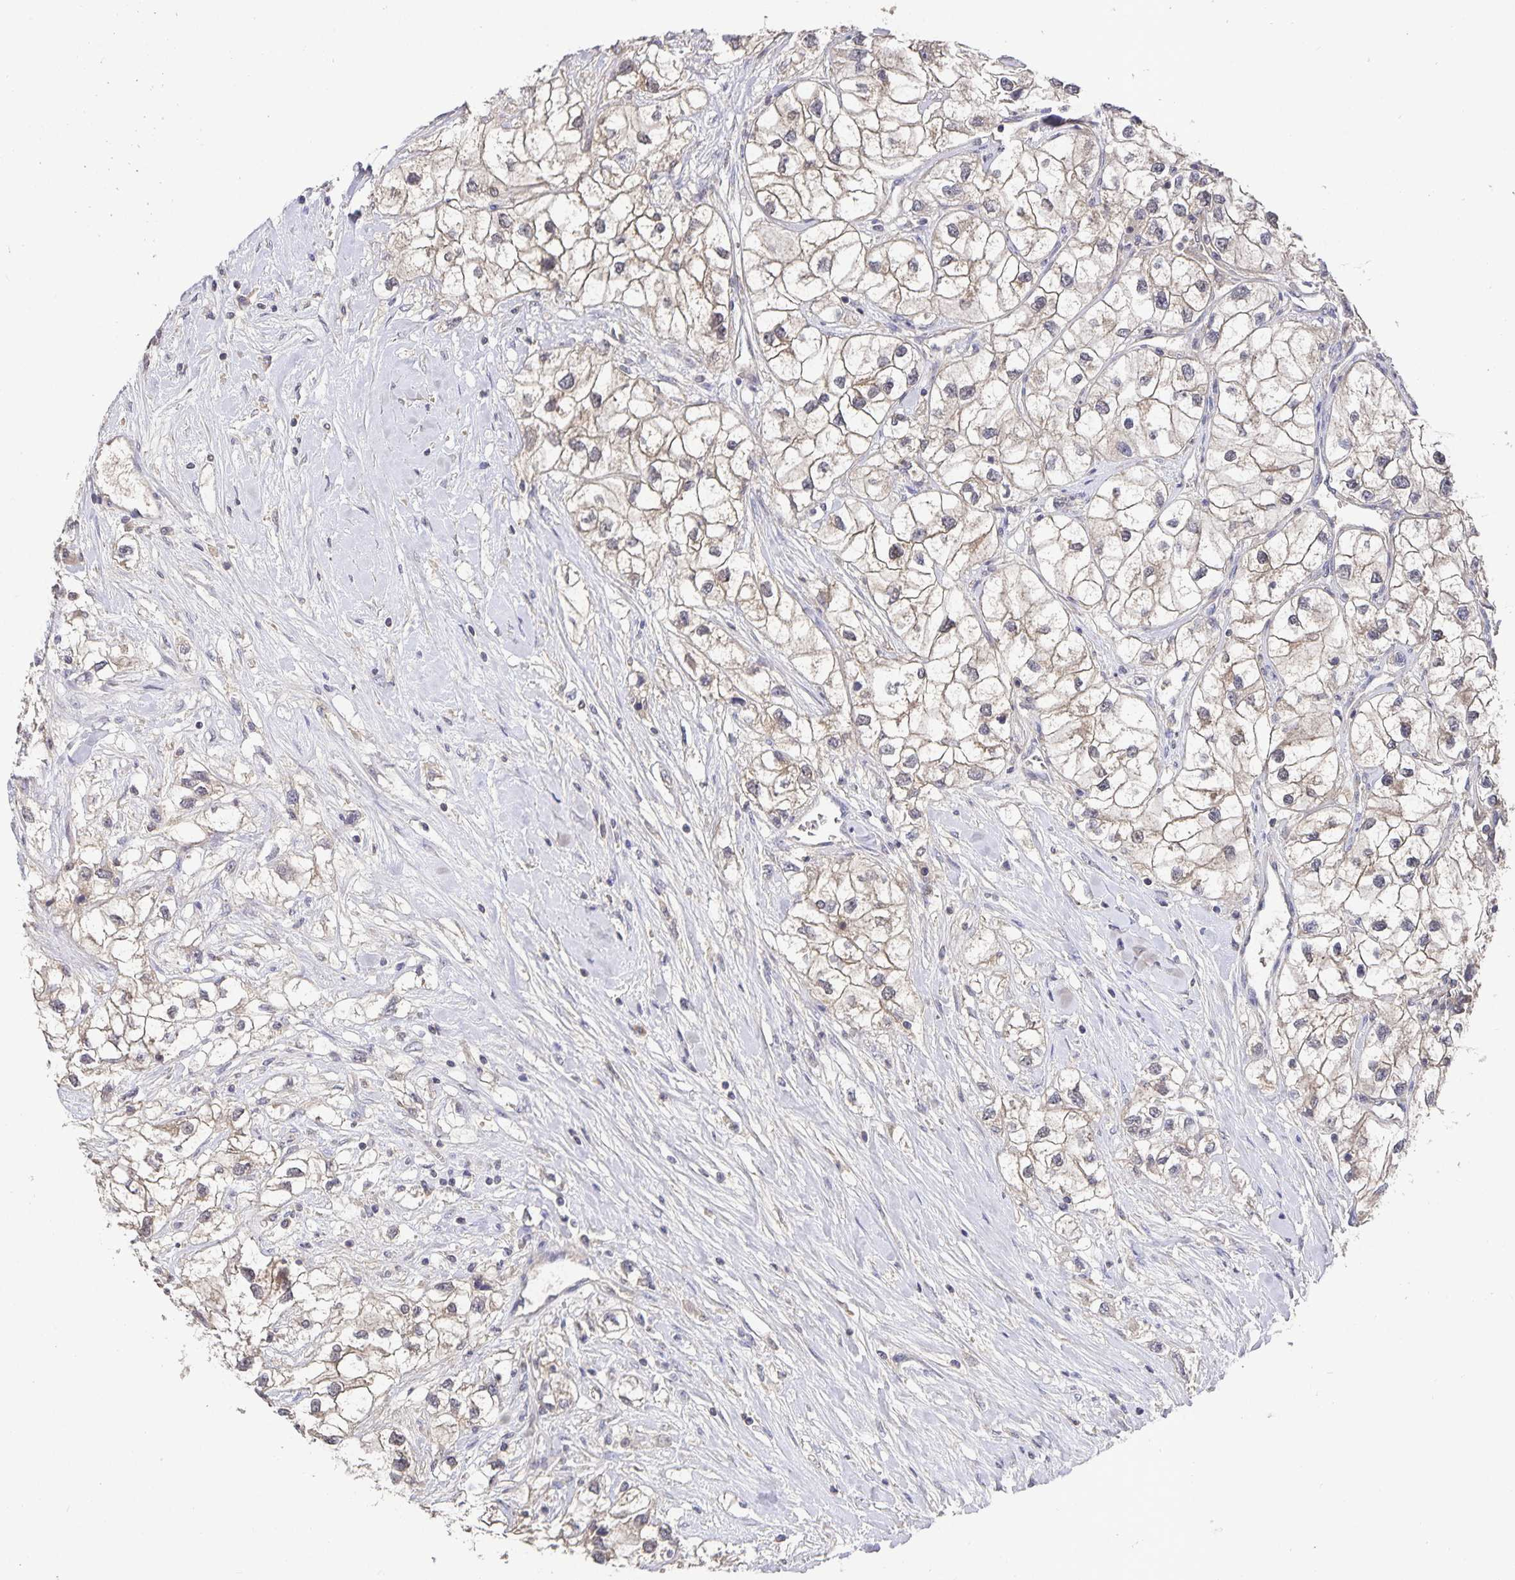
{"staining": {"intensity": "weak", "quantity": "<25%", "location": "cytoplasmic/membranous"}, "tissue": "renal cancer", "cell_type": "Tumor cells", "image_type": "cancer", "snomed": [{"axis": "morphology", "description": "Adenocarcinoma, NOS"}, {"axis": "topography", "description": "Kidney"}], "caption": "A histopathology image of human renal cancer (adenocarcinoma) is negative for staining in tumor cells. (DAB immunohistochemistry with hematoxylin counter stain).", "gene": "HEPN1", "patient": {"sex": "male", "age": 59}}